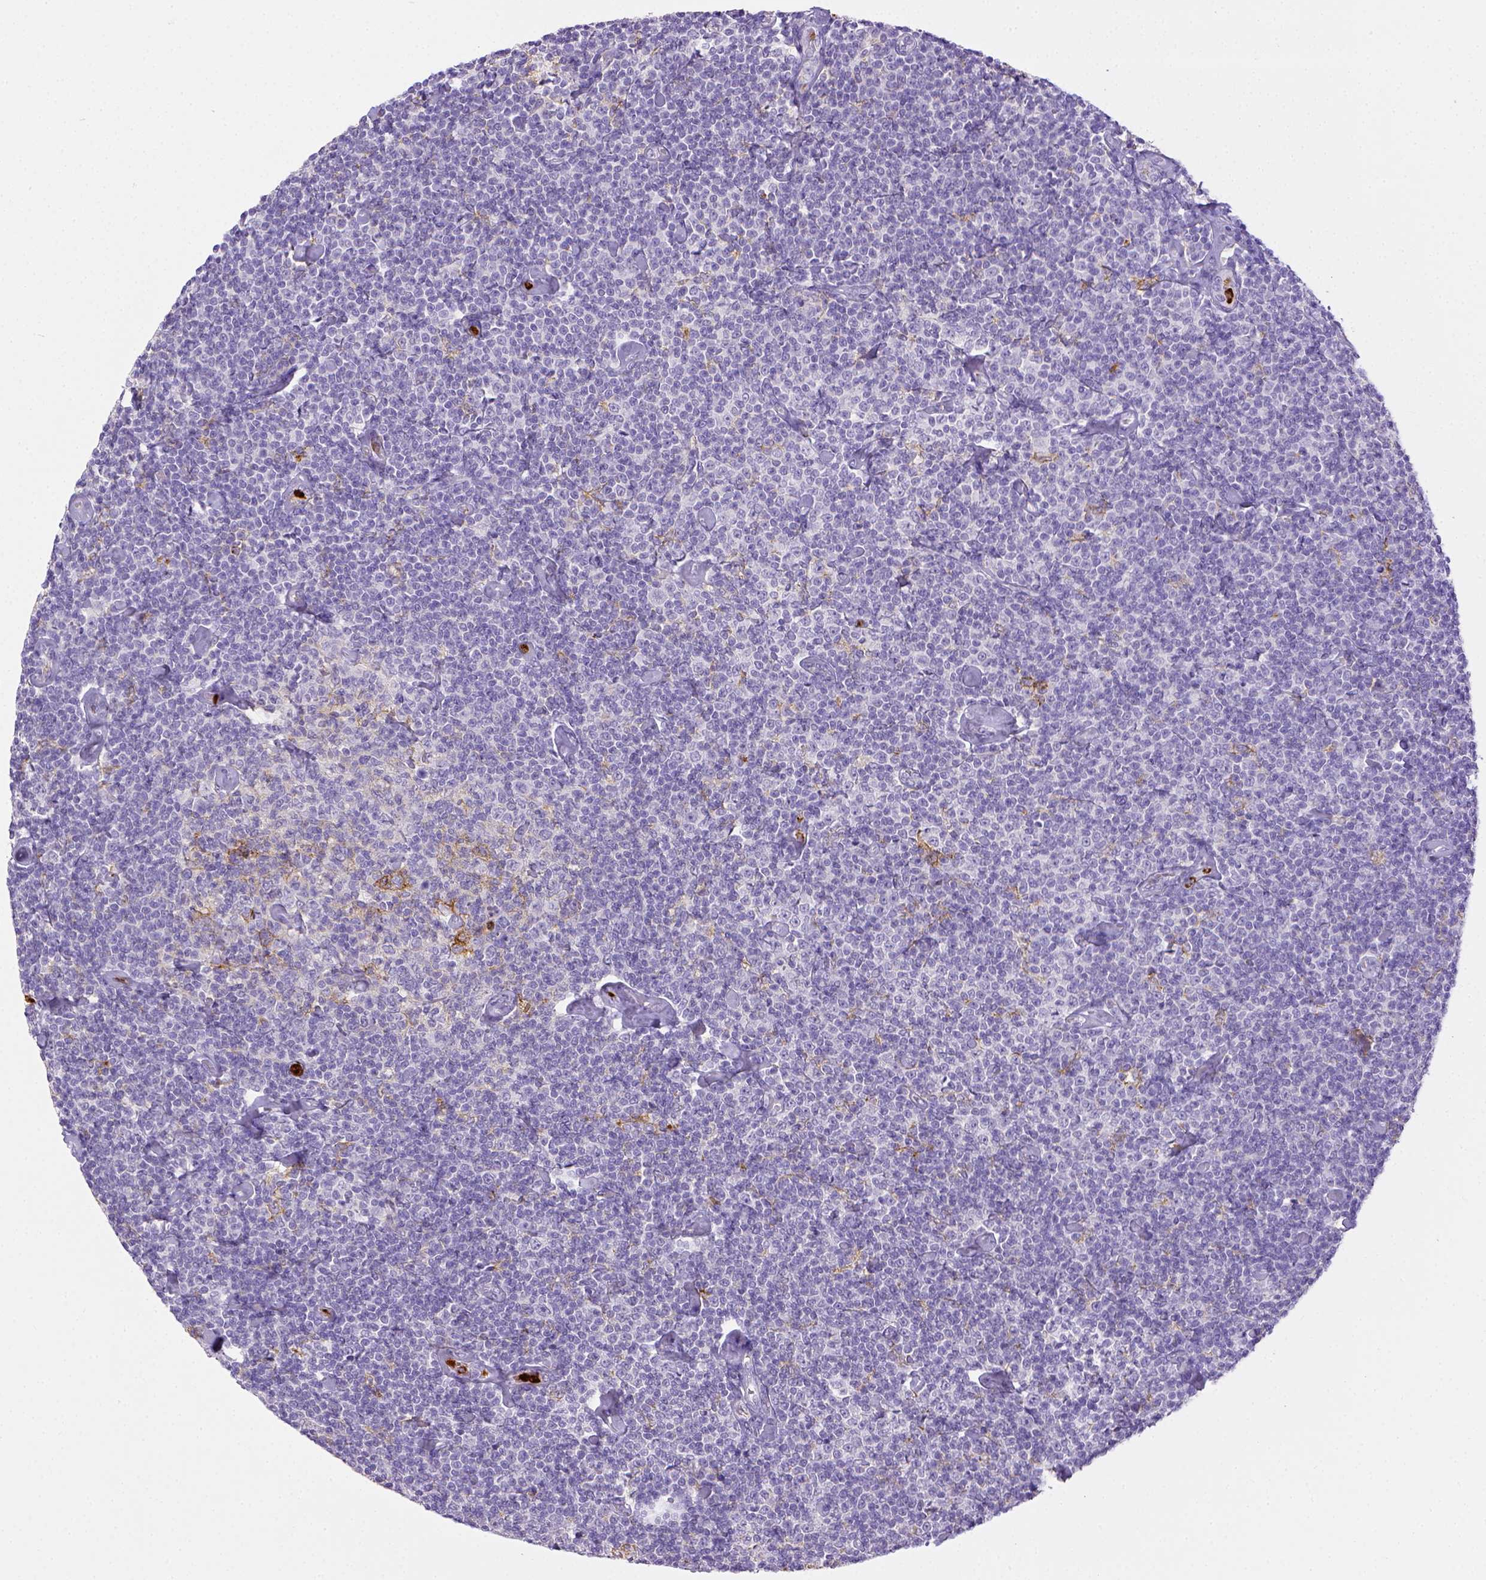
{"staining": {"intensity": "negative", "quantity": "none", "location": "none"}, "tissue": "lymphoma", "cell_type": "Tumor cells", "image_type": "cancer", "snomed": [{"axis": "morphology", "description": "Malignant lymphoma, non-Hodgkin's type, Low grade"}, {"axis": "topography", "description": "Lymph node"}], "caption": "The photomicrograph displays no staining of tumor cells in lymphoma.", "gene": "ITGAM", "patient": {"sex": "male", "age": 81}}